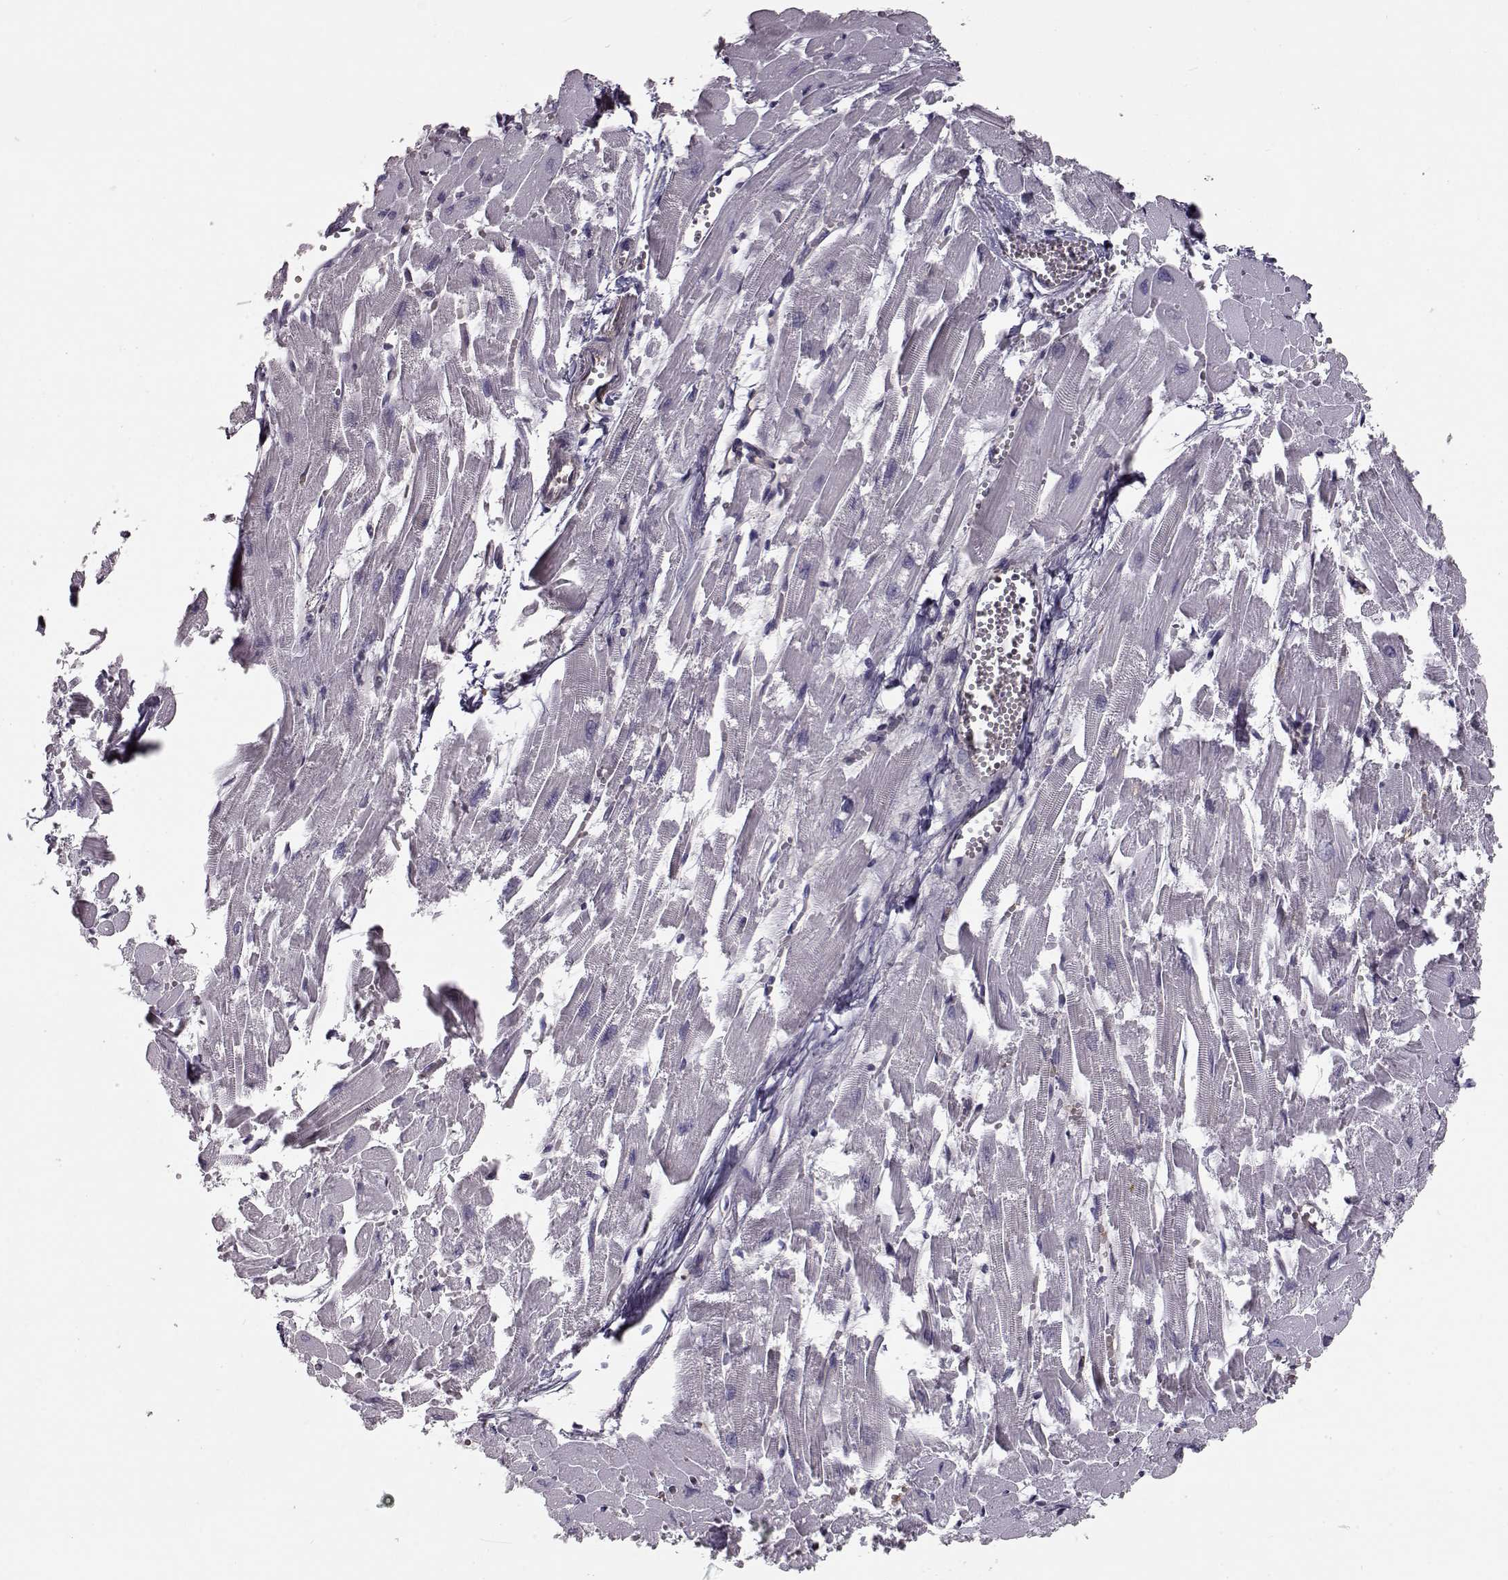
{"staining": {"intensity": "negative", "quantity": "none", "location": "none"}, "tissue": "heart muscle", "cell_type": "Cardiomyocytes", "image_type": "normal", "snomed": [{"axis": "morphology", "description": "Normal tissue, NOS"}, {"axis": "topography", "description": "Heart"}], "caption": "This is an immunohistochemistry histopathology image of normal human heart muscle. There is no positivity in cardiomyocytes.", "gene": "RANBP1", "patient": {"sex": "female", "age": 52}}